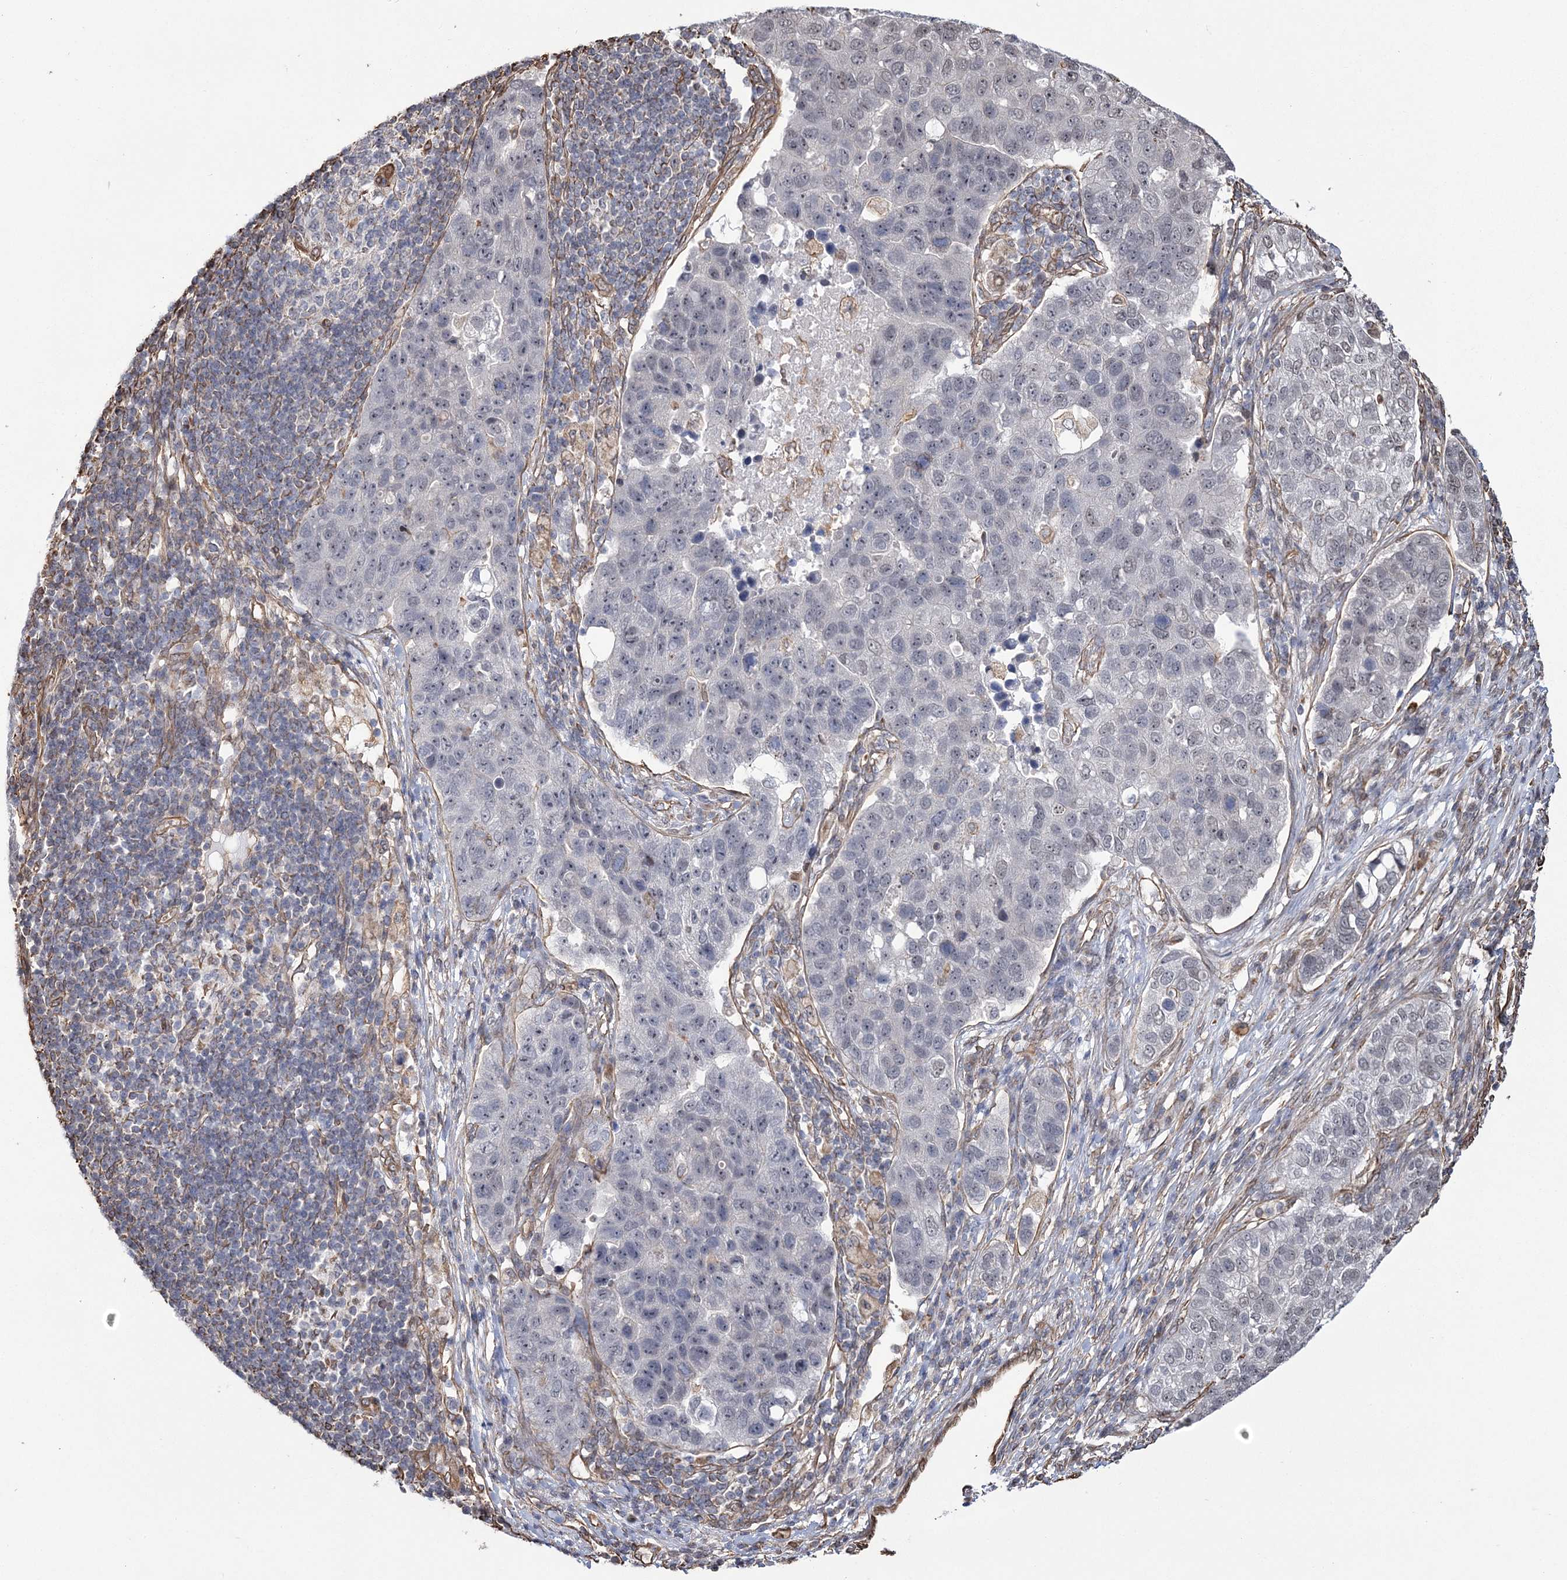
{"staining": {"intensity": "negative", "quantity": "none", "location": "none"}, "tissue": "pancreatic cancer", "cell_type": "Tumor cells", "image_type": "cancer", "snomed": [{"axis": "morphology", "description": "Adenocarcinoma, NOS"}, {"axis": "topography", "description": "Pancreas"}], "caption": "DAB immunohistochemical staining of pancreatic cancer demonstrates no significant staining in tumor cells. (DAB immunohistochemistry visualized using brightfield microscopy, high magnification).", "gene": "ATP11B", "patient": {"sex": "female", "age": 61}}